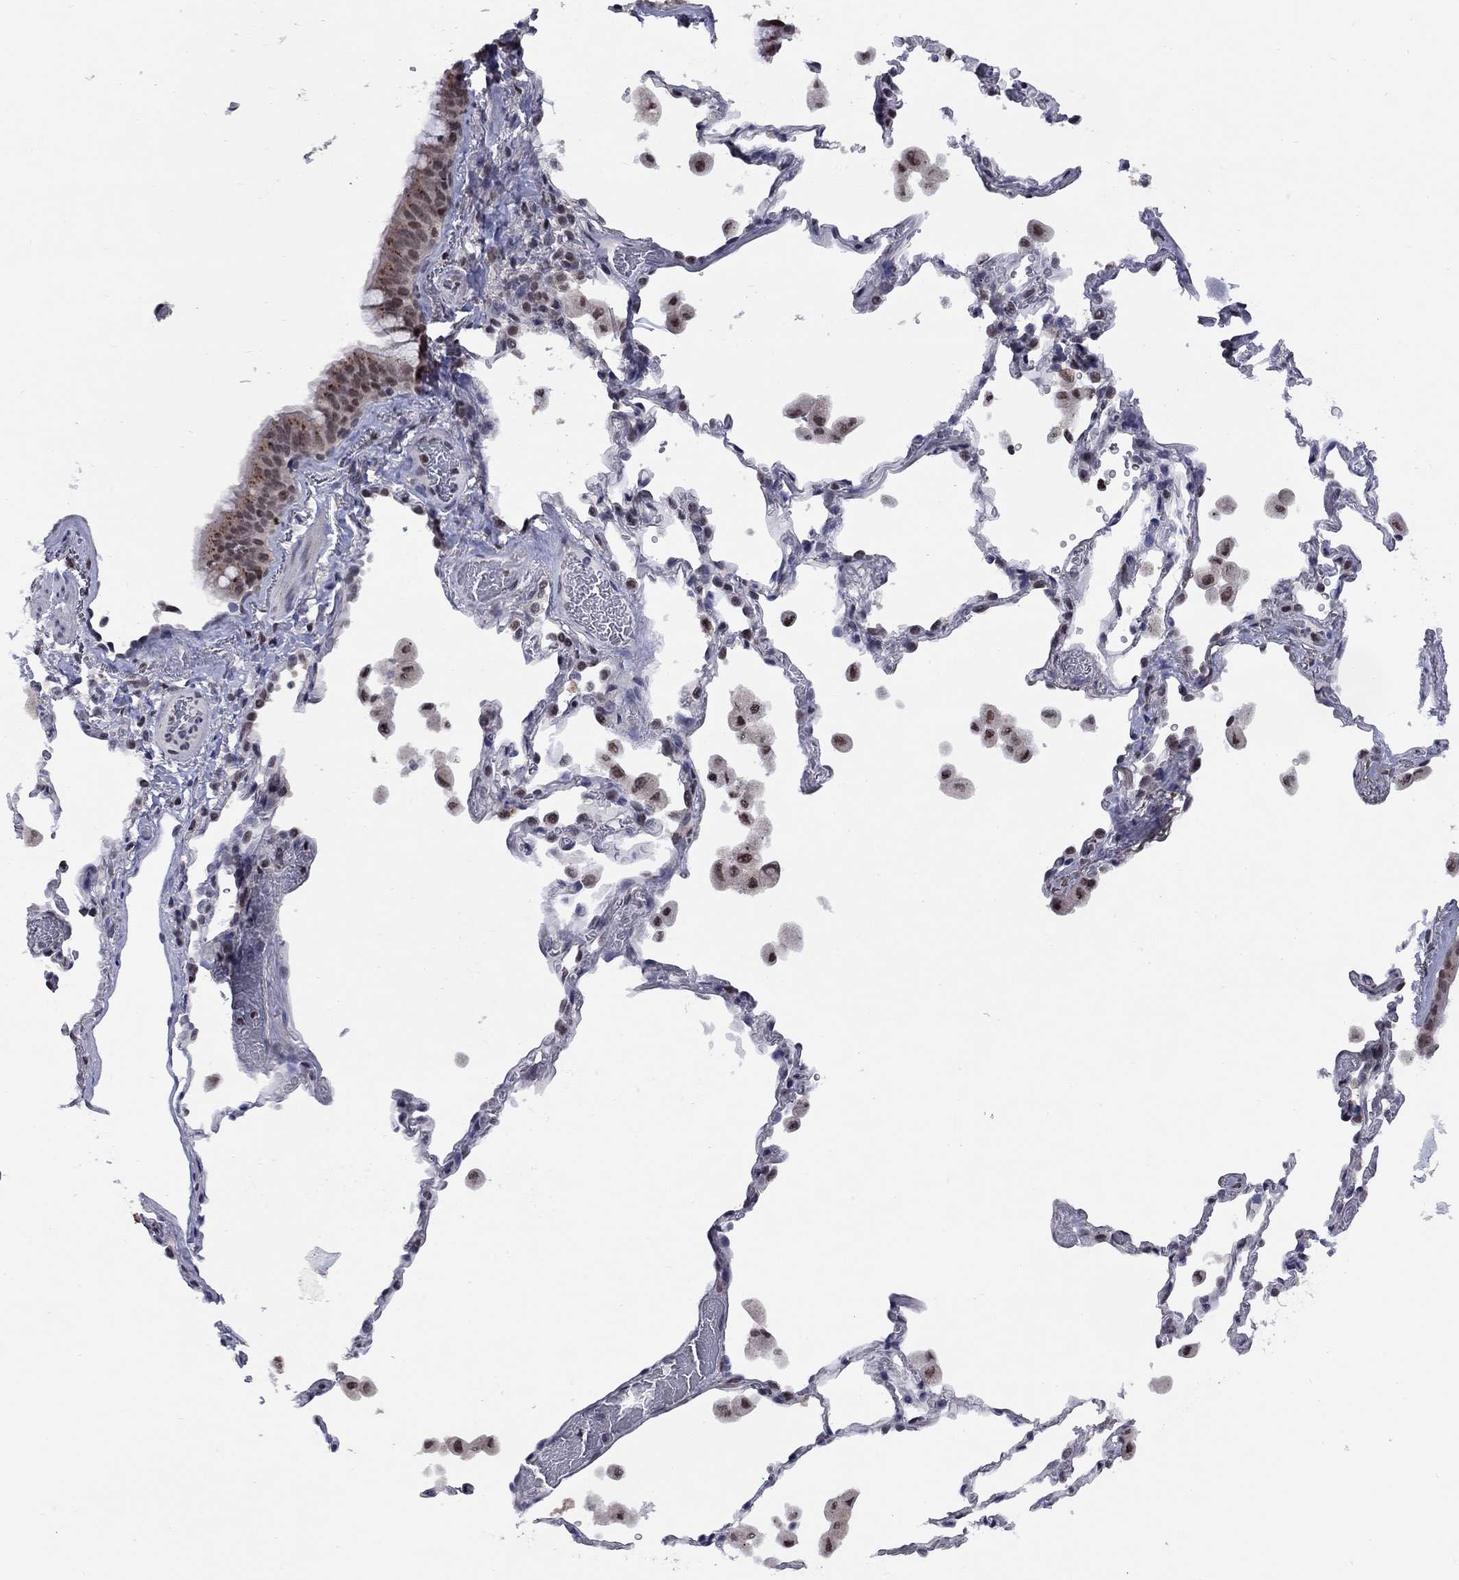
{"staining": {"intensity": "moderate", "quantity": "25%-75%", "location": "nuclear"}, "tissue": "bronchus", "cell_type": "Respiratory epithelial cells", "image_type": "normal", "snomed": [{"axis": "morphology", "description": "Normal tissue, NOS"}, {"axis": "topography", "description": "Bronchus"}, {"axis": "topography", "description": "Lung"}], "caption": "IHC of normal human bronchus shows medium levels of moderate nuclear positivity in approximately 25%-75% of respiratory epithelial cells.", "gene": "TAF9", "patient": {"sex": "male", "age": 54}}